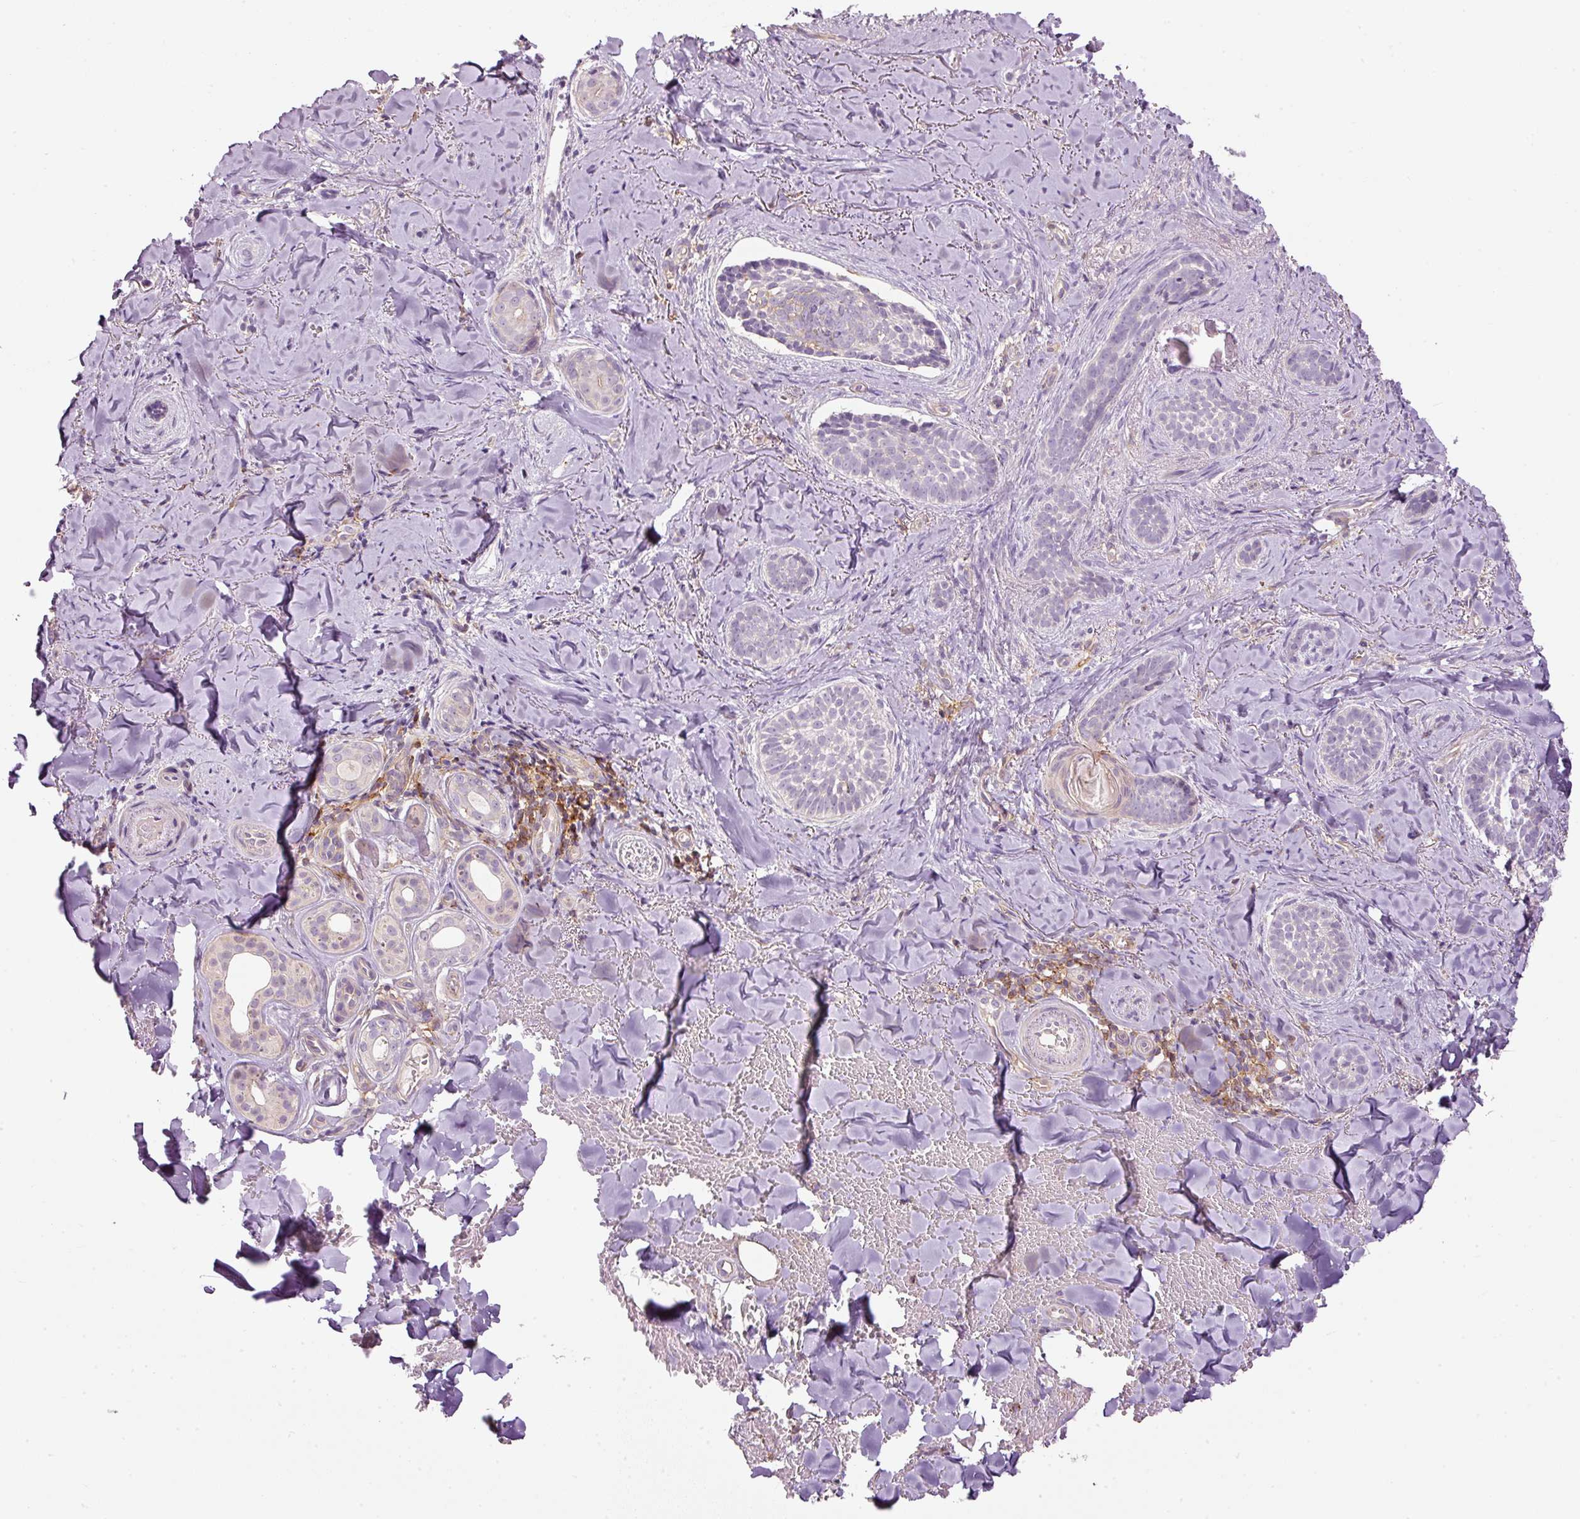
{"staining": {"intensity": "negative", "quantity": "none", "location": "none"}, "tissue": "skin cancer", "cell_type": "Tumor cells", "image_type": "cancer", "snomed": [{"axis": "morphology", "description": "Basal cell carcinoma"}, {"axis": "topography", "description": "Skin"}], "caption": "Tumor cells are negative for brown protein staining in skin basal cell carcinoma.", "gene": "SIPA1", "patient": {"sex": "female", "age": 55}}